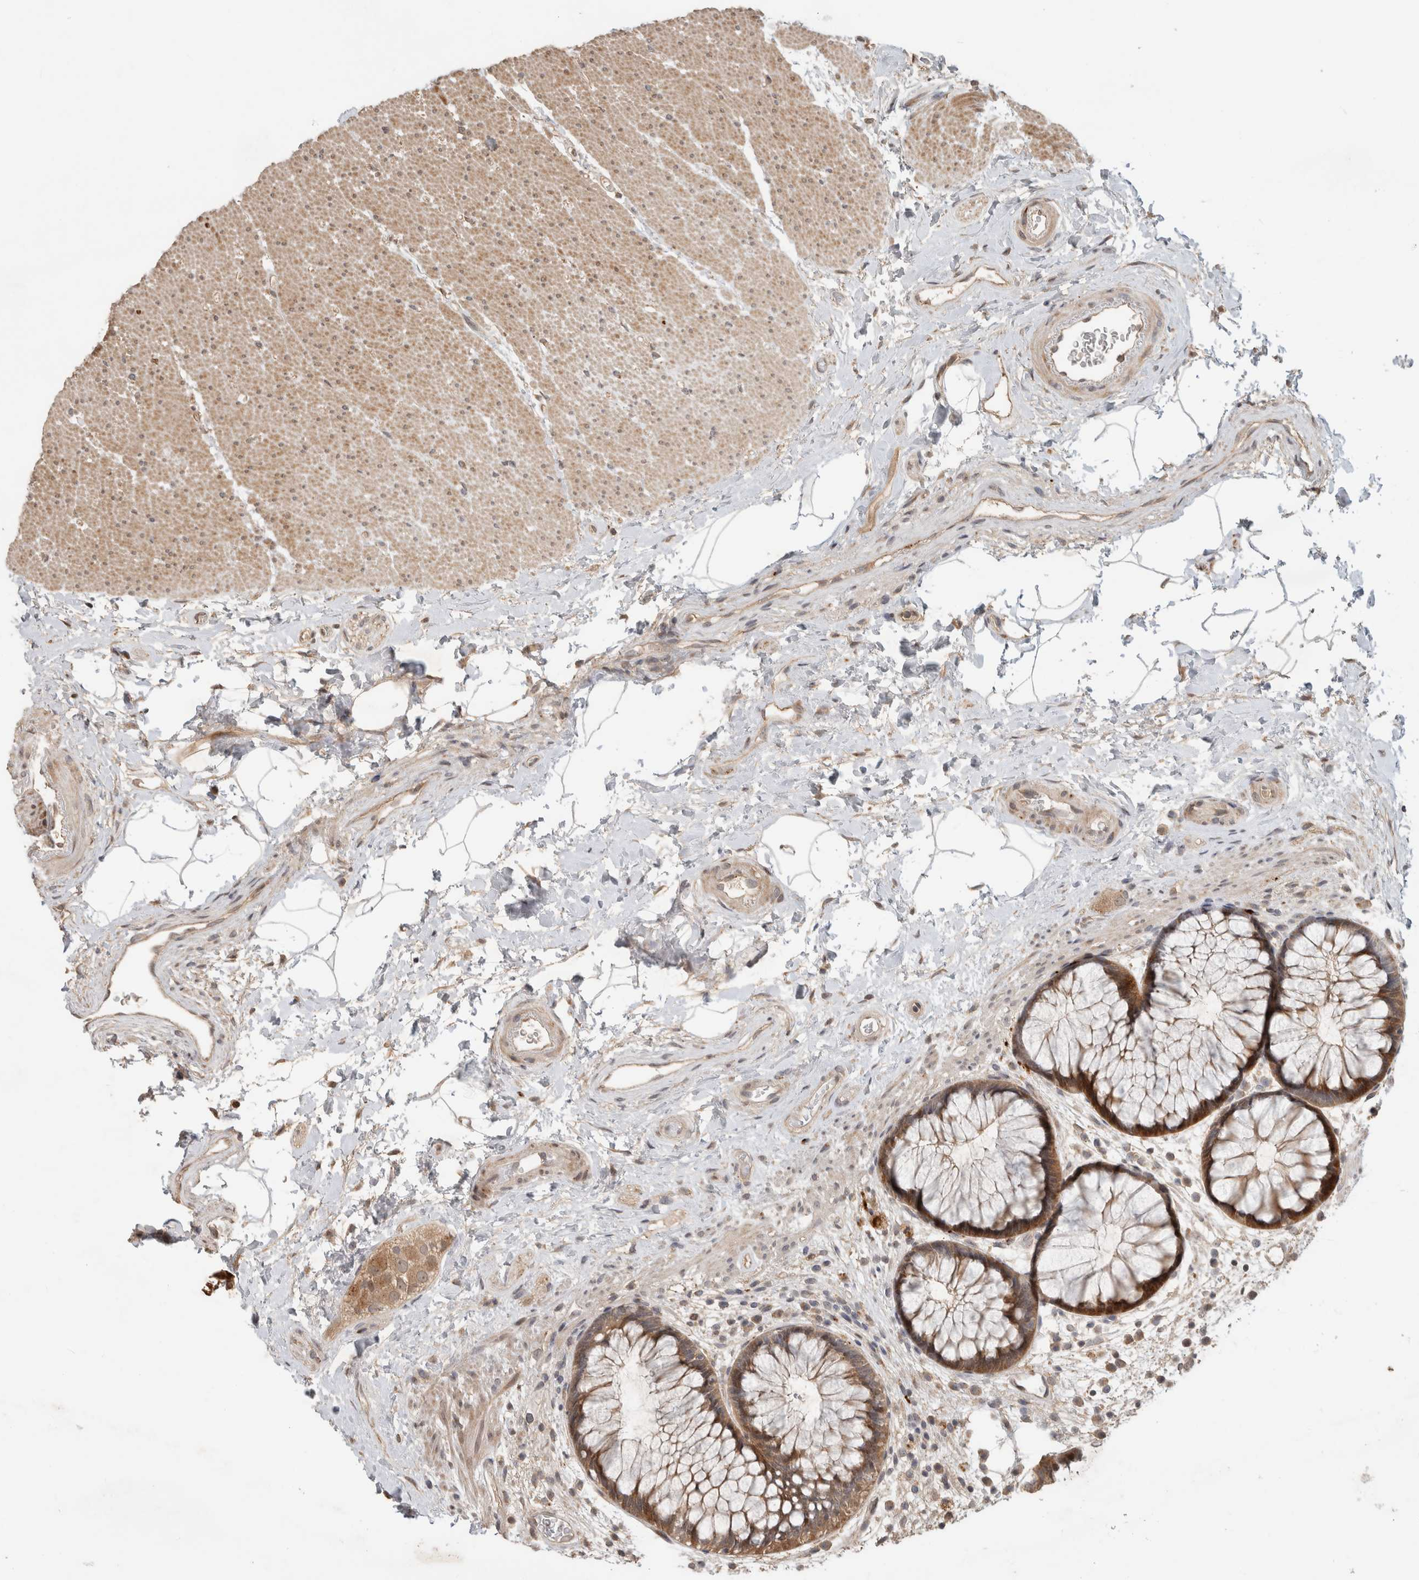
{"staining": {"intensity": "moderate", "quantity": ">75%", "location": "cytoplasmic/membranous"}, "tissue": "rectum", "cell_type": "Glandular cells", "image_type": "normal", "snomed": [{"axis": "morphology", "description": "Normal tissue, NOS"}, {"axis": "topography", "description": "Rectum"}], "caption": "High-magnification brightfield microscopy of normal rectum stained with DAB (brown) and counterstained with hematoxylin (blue). glandular cells exhibit moderate cytoplasmic/membranous positivity is appreciated in about>75% of cells.", "gene": "PITPNC1", "patient": {"sex": "male", "age": 51}}